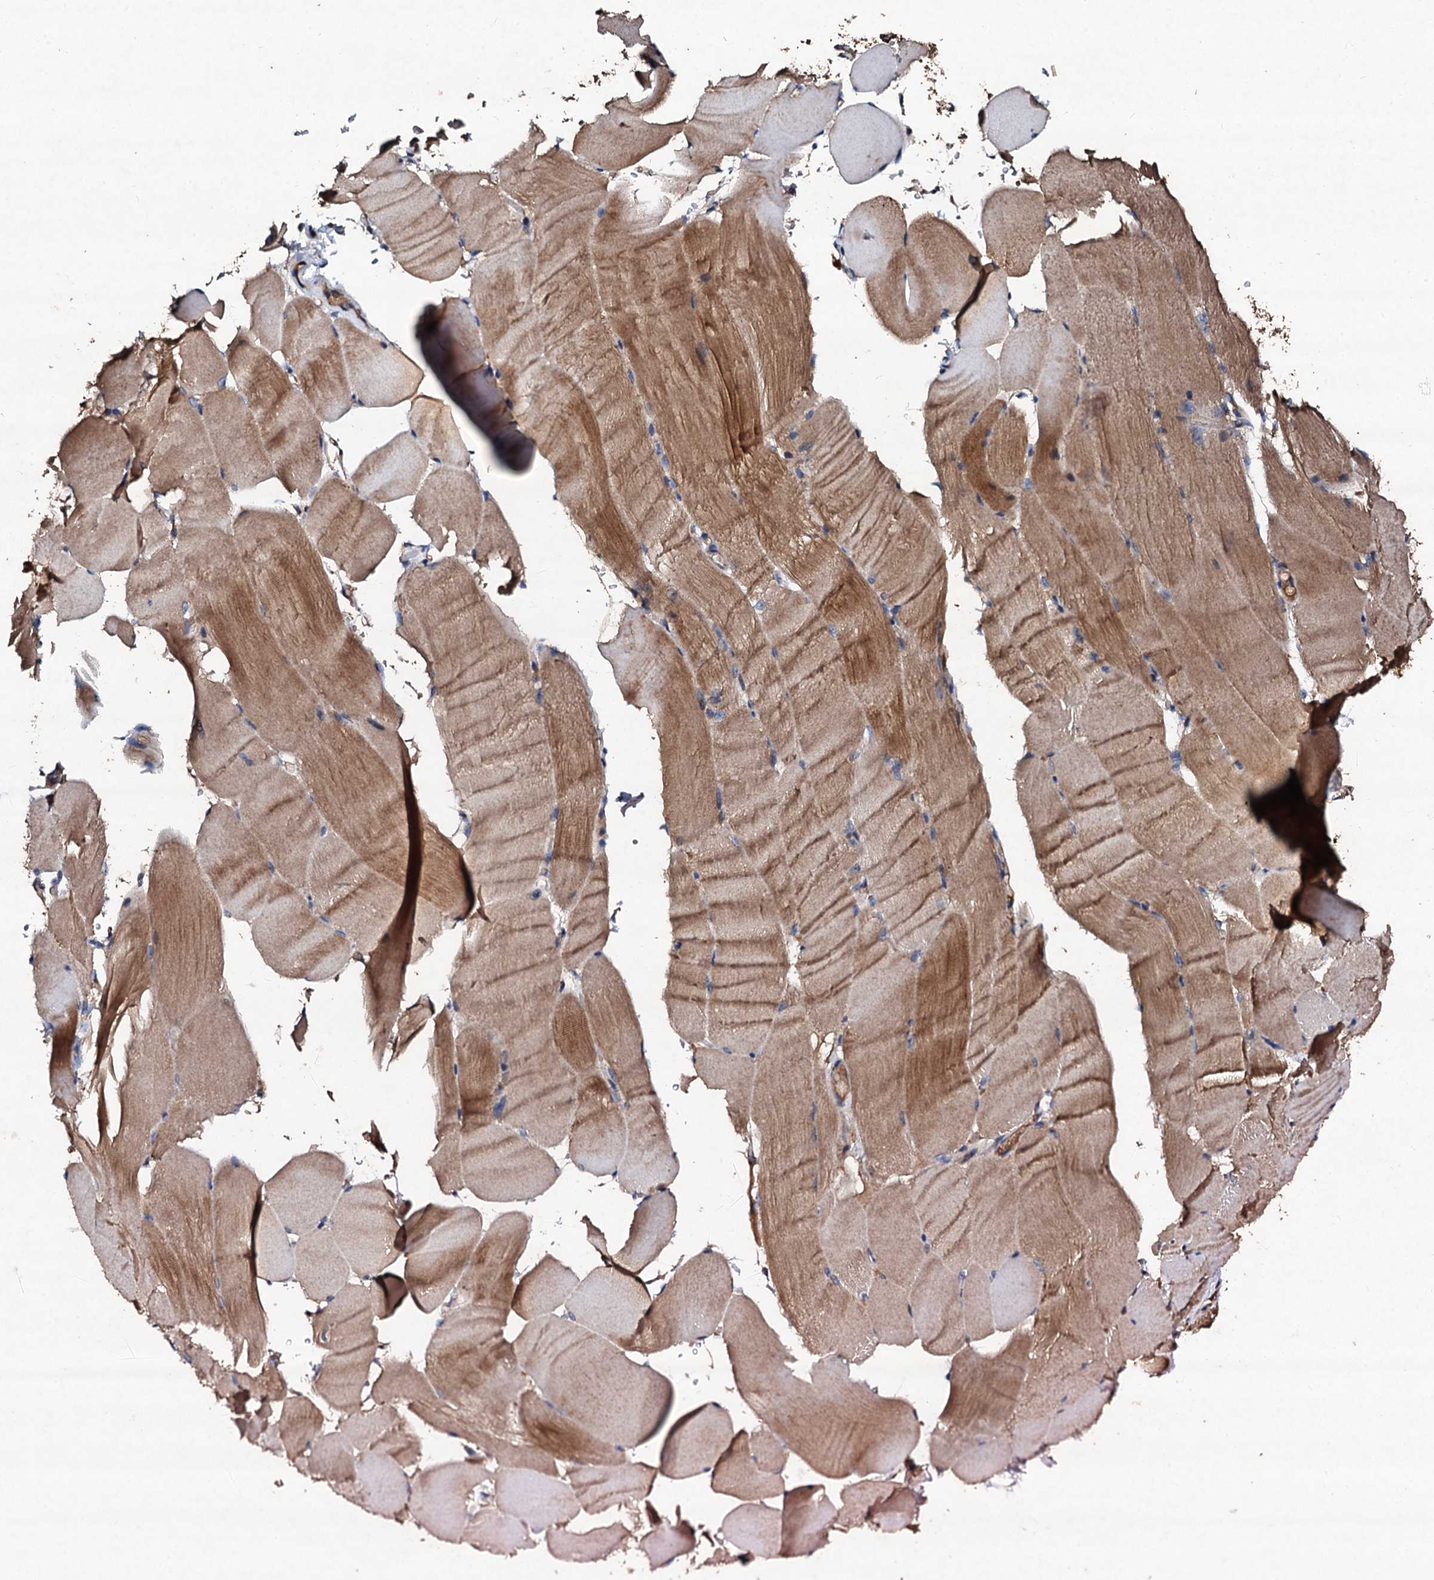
{"staining": {"intensity": "moderate", "quantity": ">75%", "location": "cytoplasmic/membranous"}, "tissue": "skeletal muscle", "cell_type": "Myocytes", "image_type": "normal", "snomed": [{"axis": "morphology", "description": "Normal tissue, NOS"}, {"axis": "topography", "description": "Skeletal muscle"}, {"axis": "topography", "description": "Parathyroid gland"}], "caption": "High-magnification brightfield microscopy of unremarkable skeletal muscle stained with DAB (brown) and counterstained with hematoxylin (blue). myocytes exhibit moderate cytoplasmic/membranous expression is identified in approximately>75% of cells. The staining was performed using DAB (3,3'-diaminobenzidine), with brown indicating positive protein expression. Nuclei are stained blue with hematoxylin.", "gene": "KERA", "patient": {"sex": "female", "age": 37}}